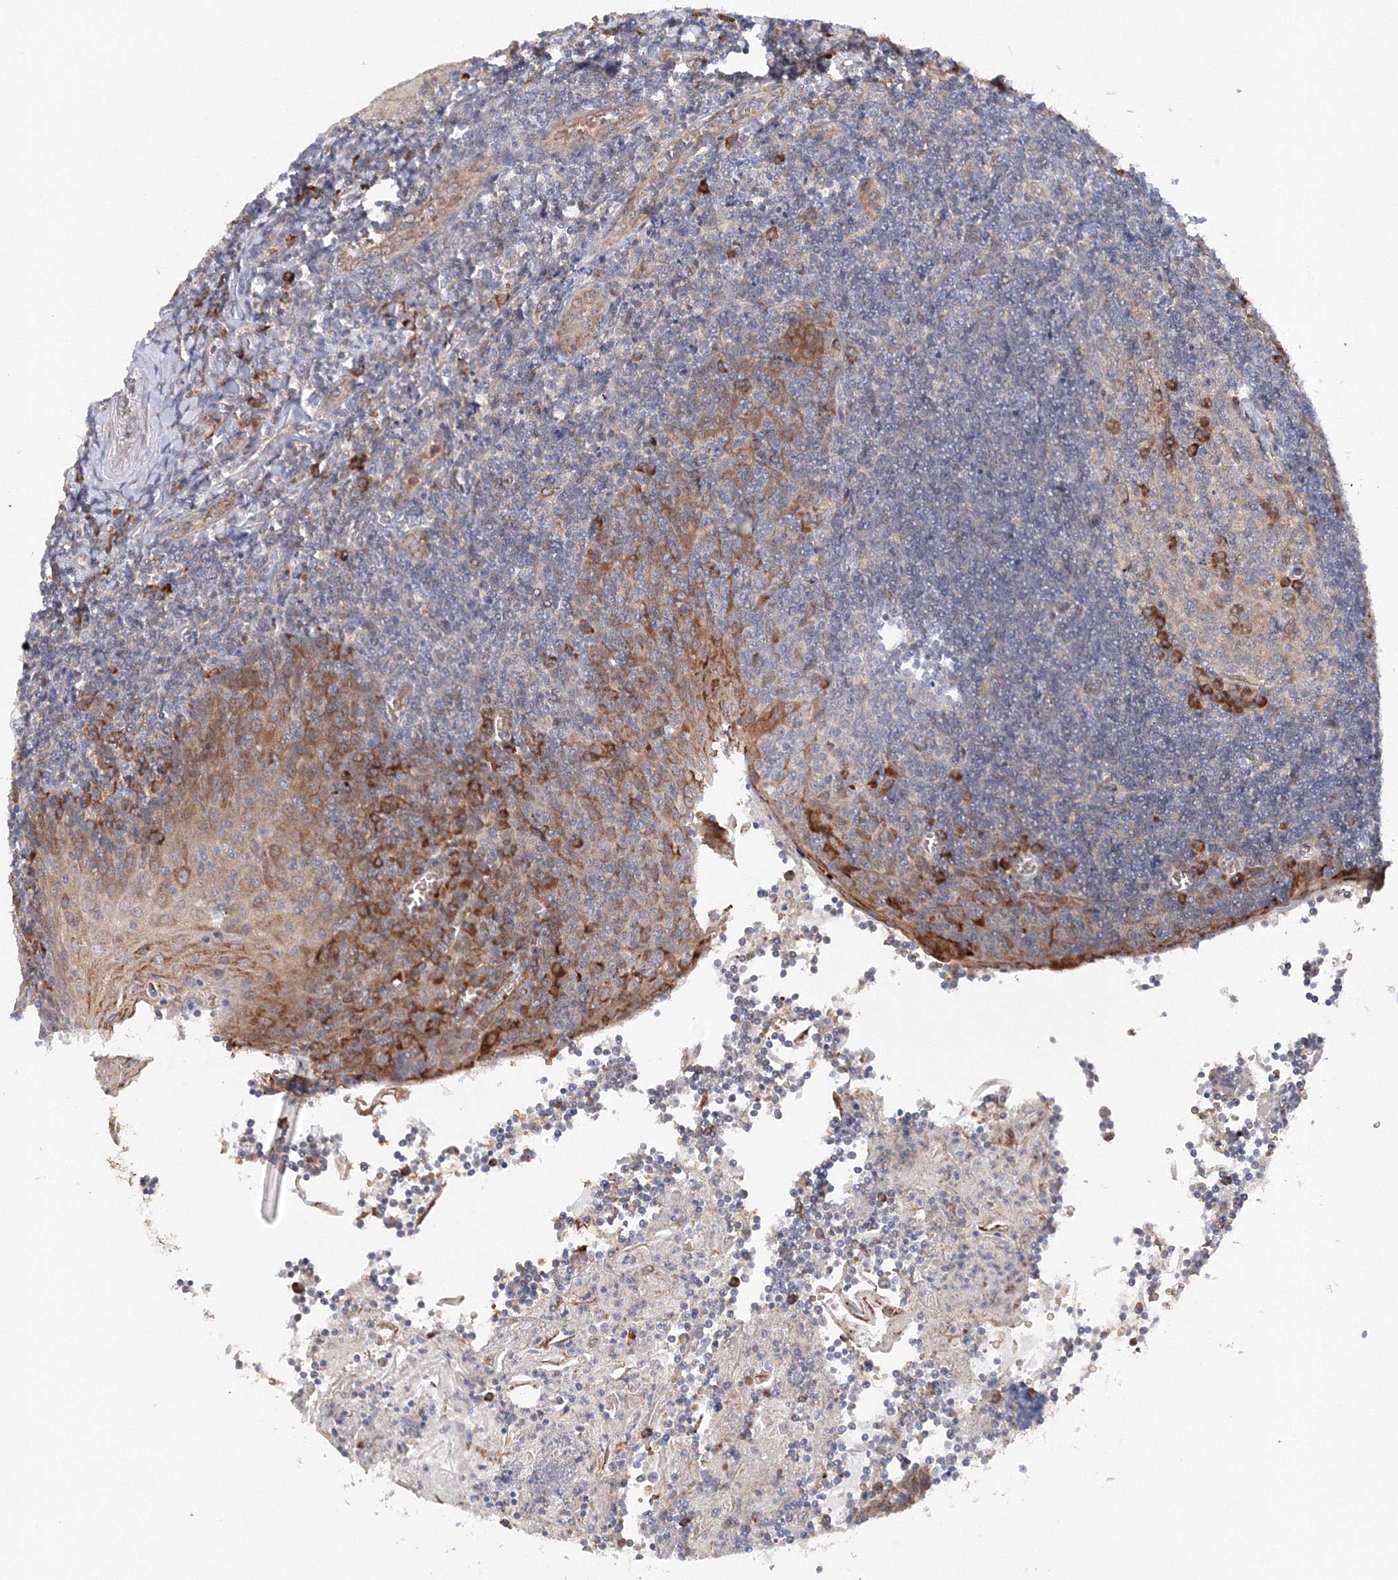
{"staining": {"intensity": "moderate", "quantity": "<25%", "location": "cytoplasmic/membranous"}, "tissue": "tonsil", "cell_type": "Germinal center cells", "image_type": "normal", "snomed": [{"axis": "morphology", "description": "Normal tissue, NOS"}, {"axis": "topography", "description": "Tonsil"}], "caption": "Germinal center cells exhibit low levels of moderate cytoplasmic/membranous positivity in approximately <25% of cells in normal human tonsil.", "gene": "DIS3L2", "patient": {"sex": "male", "age": 27}}